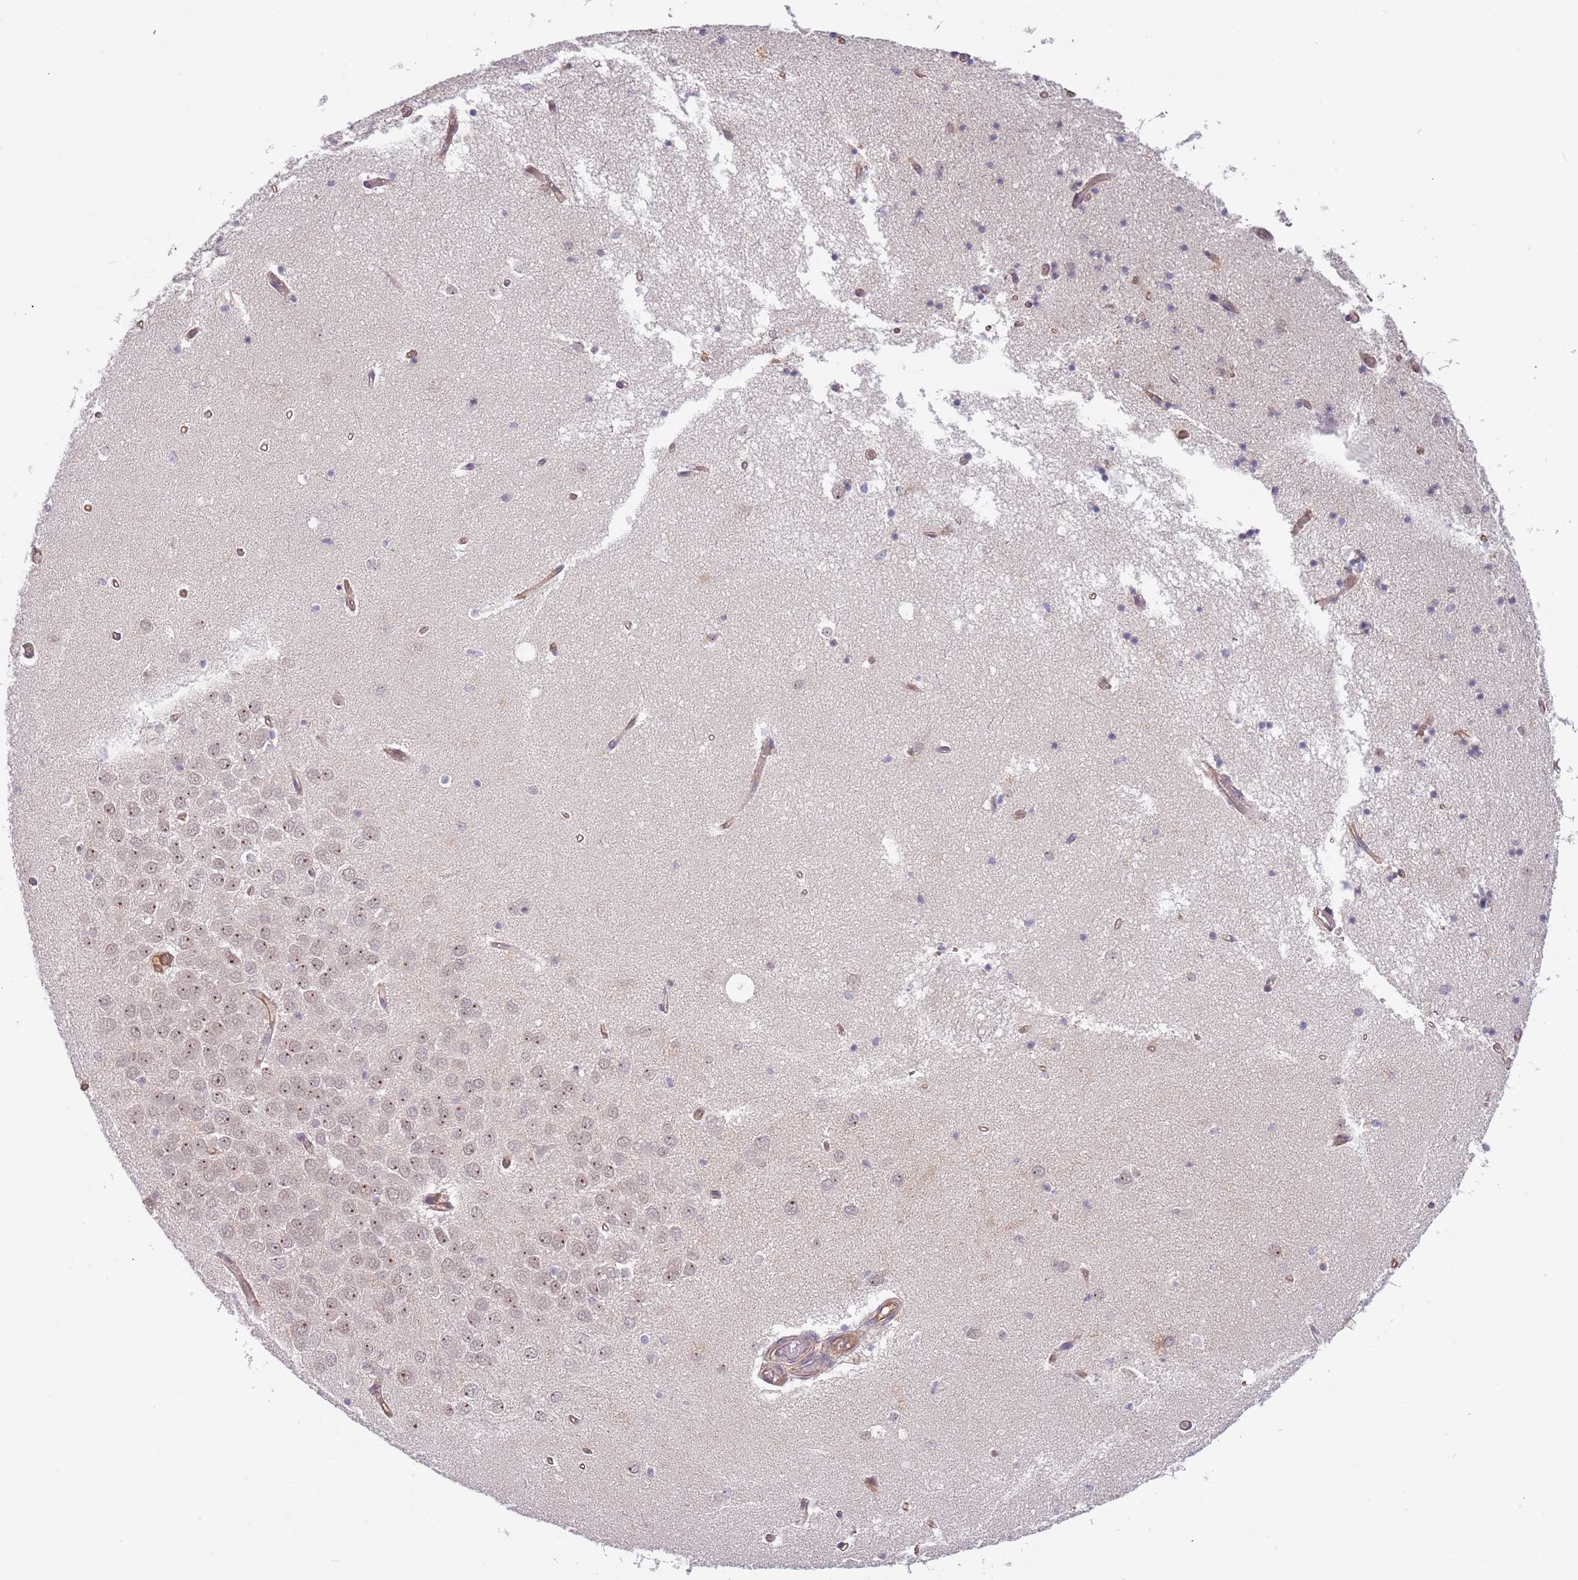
{"staining": {"intensity": "negative", "quantity": "none", "location": "none"}, "tissue": "hippocampus", "cell_type": "Glial cells", "image_type": "normal", "snomed": [{"axis": "morphology", "description": "Normal tissue, NOS"}, {"axis": "topography", "description": "Hippocampus"}], "caption": "Image shows no protein expression in glial cells of benign hippocampus. Nuclei are stained in blue.", "gene": "SURF2", "patient": {"sex": "male", "age": 70}}